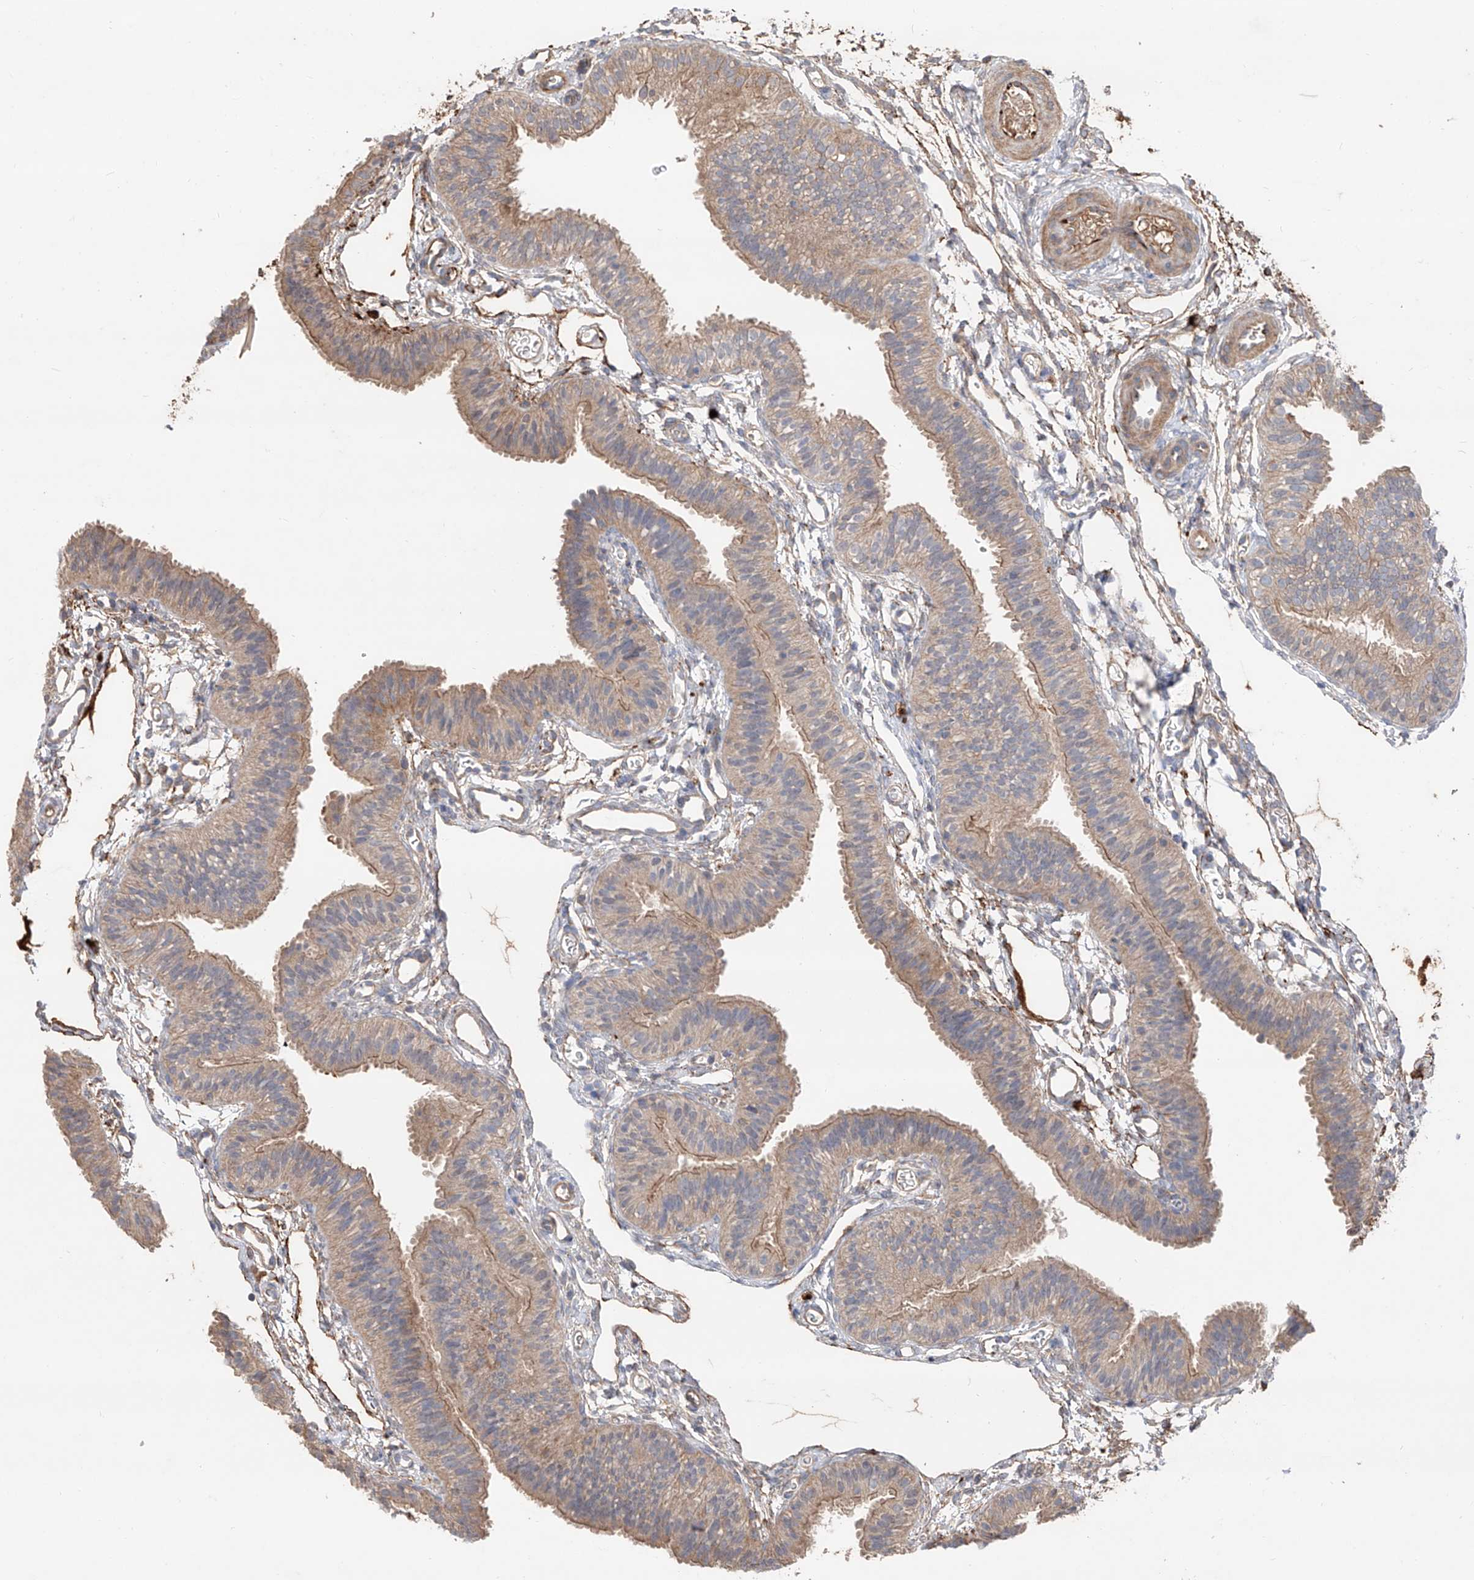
{"staining": {"intensity": "moderate", "quantity": "25%-75%", "location": "cytoplasmic/membranous"}, "tissue": "fallopian tube", "cell_type": "Glandular cells", "image_type": "normal", "snomed": [{"axis": "morphology", "description": "Normal tissue, NOS"}, {"axis": "topography", "description": "Fallopian tube"}], "caption": "A high-resolution histopathology image shows IHC staining of benign fallopian tube, which exhibits moderate cytoplasmic/membranous positivity in approximately 25%-75% of glandular cells. The staining was performed using DAB (3,3'-diaminobenzidine) to visualize the protein expression in brown, while the nuclei were stained in blue with hematoxylin (Magnification: 20x).", "gene": "EDN1", "patient": {"sex": "female", "age": 35}}